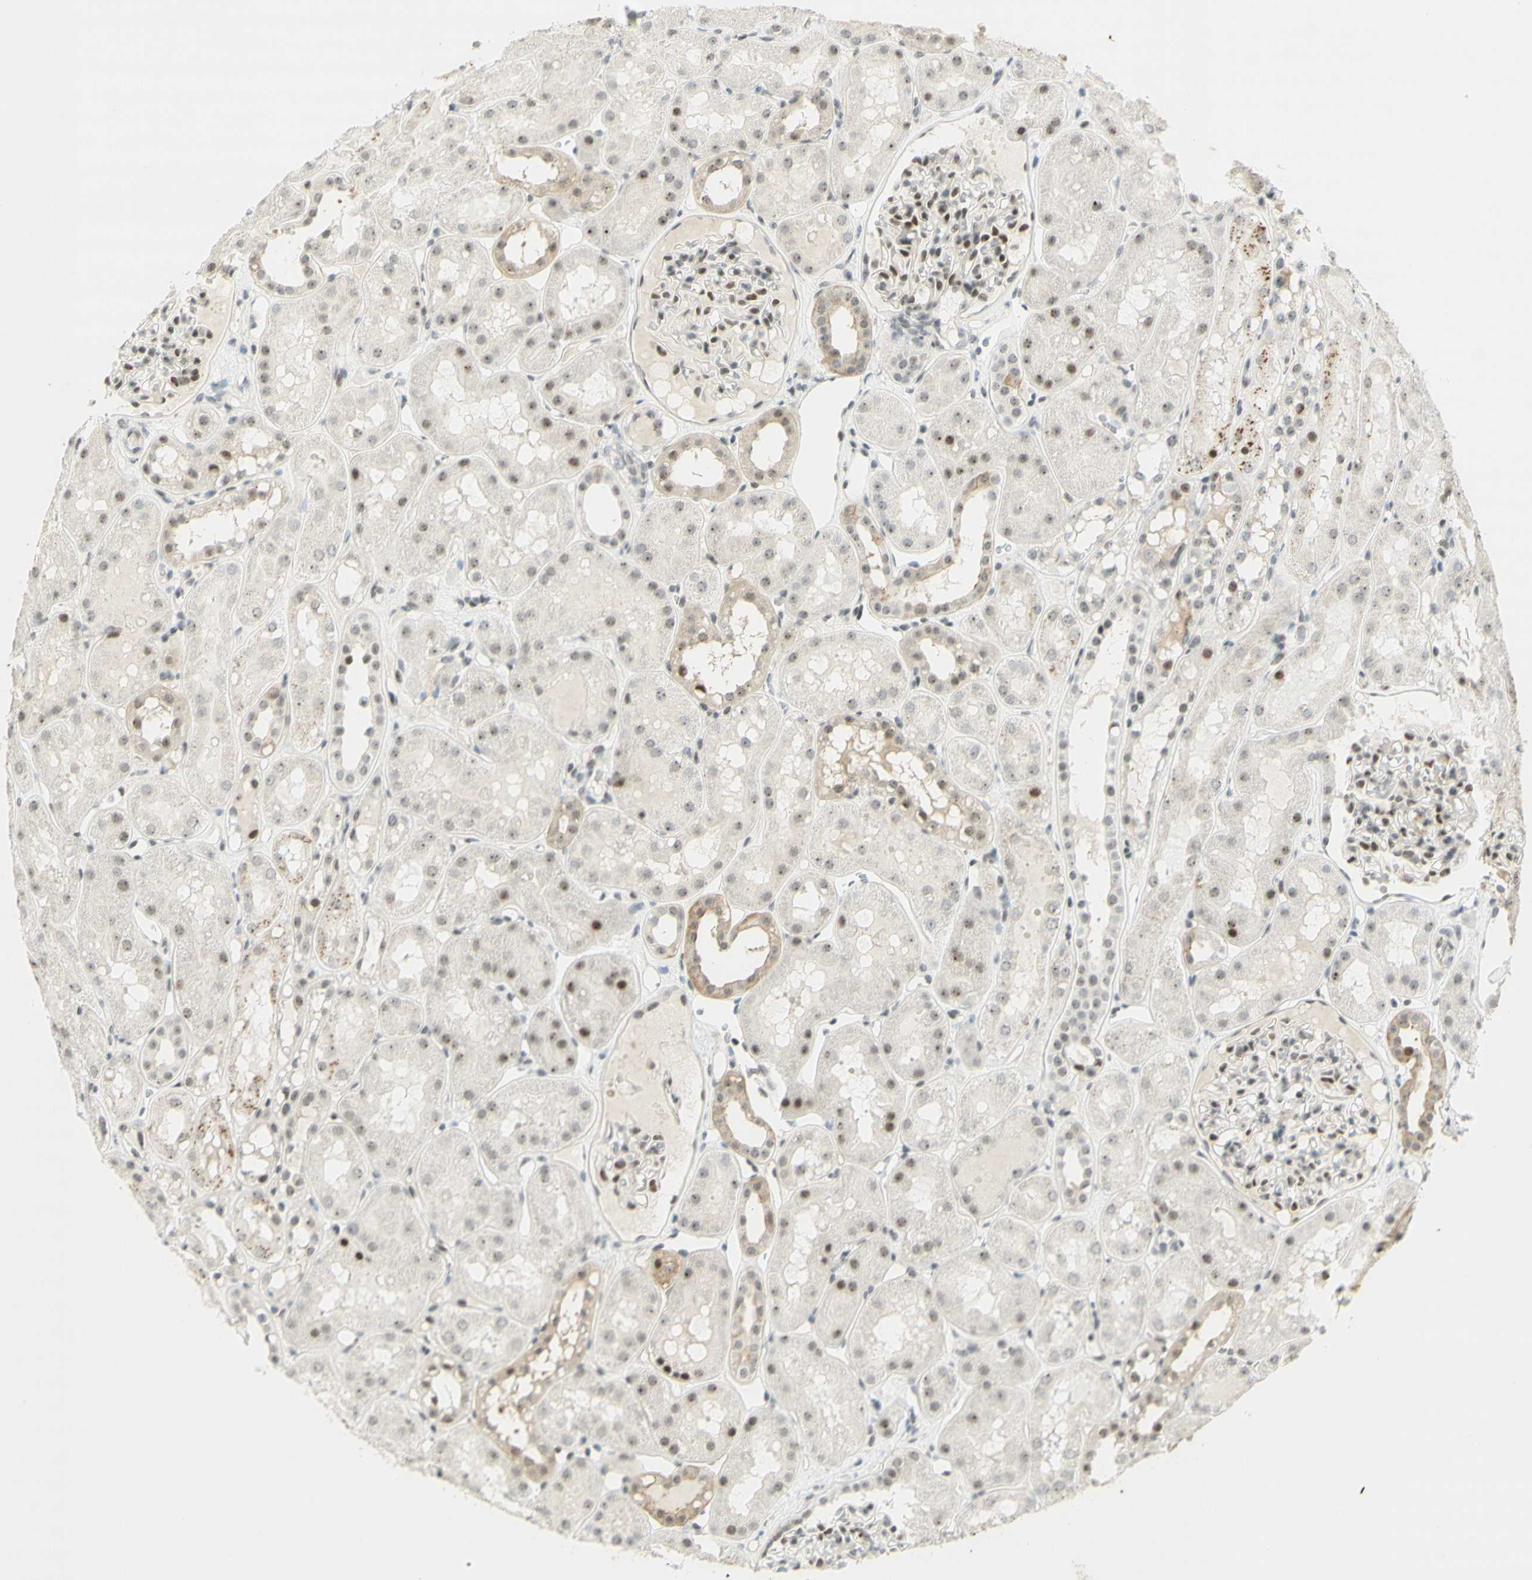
{"staining": {"intensity": "weak", "quantity": "25%-75%", "location": "nuclear"}, "tissue": "kidney", "cell_type": "Cells in glomeruli", "image_type": "normal", "snomed": [{"axis": "morphology", "description": "Normal tissue, NOS"}, {"axis": "topography", "description": "Kidney"}, {"axis": "topography", "description": "Urinary bladder"}], "caption": "The immunohistochemical stain highlights weak nuclear staining in cells in glomeruli of normal kidney. The staining was performed using DAB (3,3'-diaminobenzidine), with brown indicating positive protein expression. Nuclei are stained blue with hematoxylin.", "gene": "IRF1", "patient": {"sex": "male", "age": 16}}